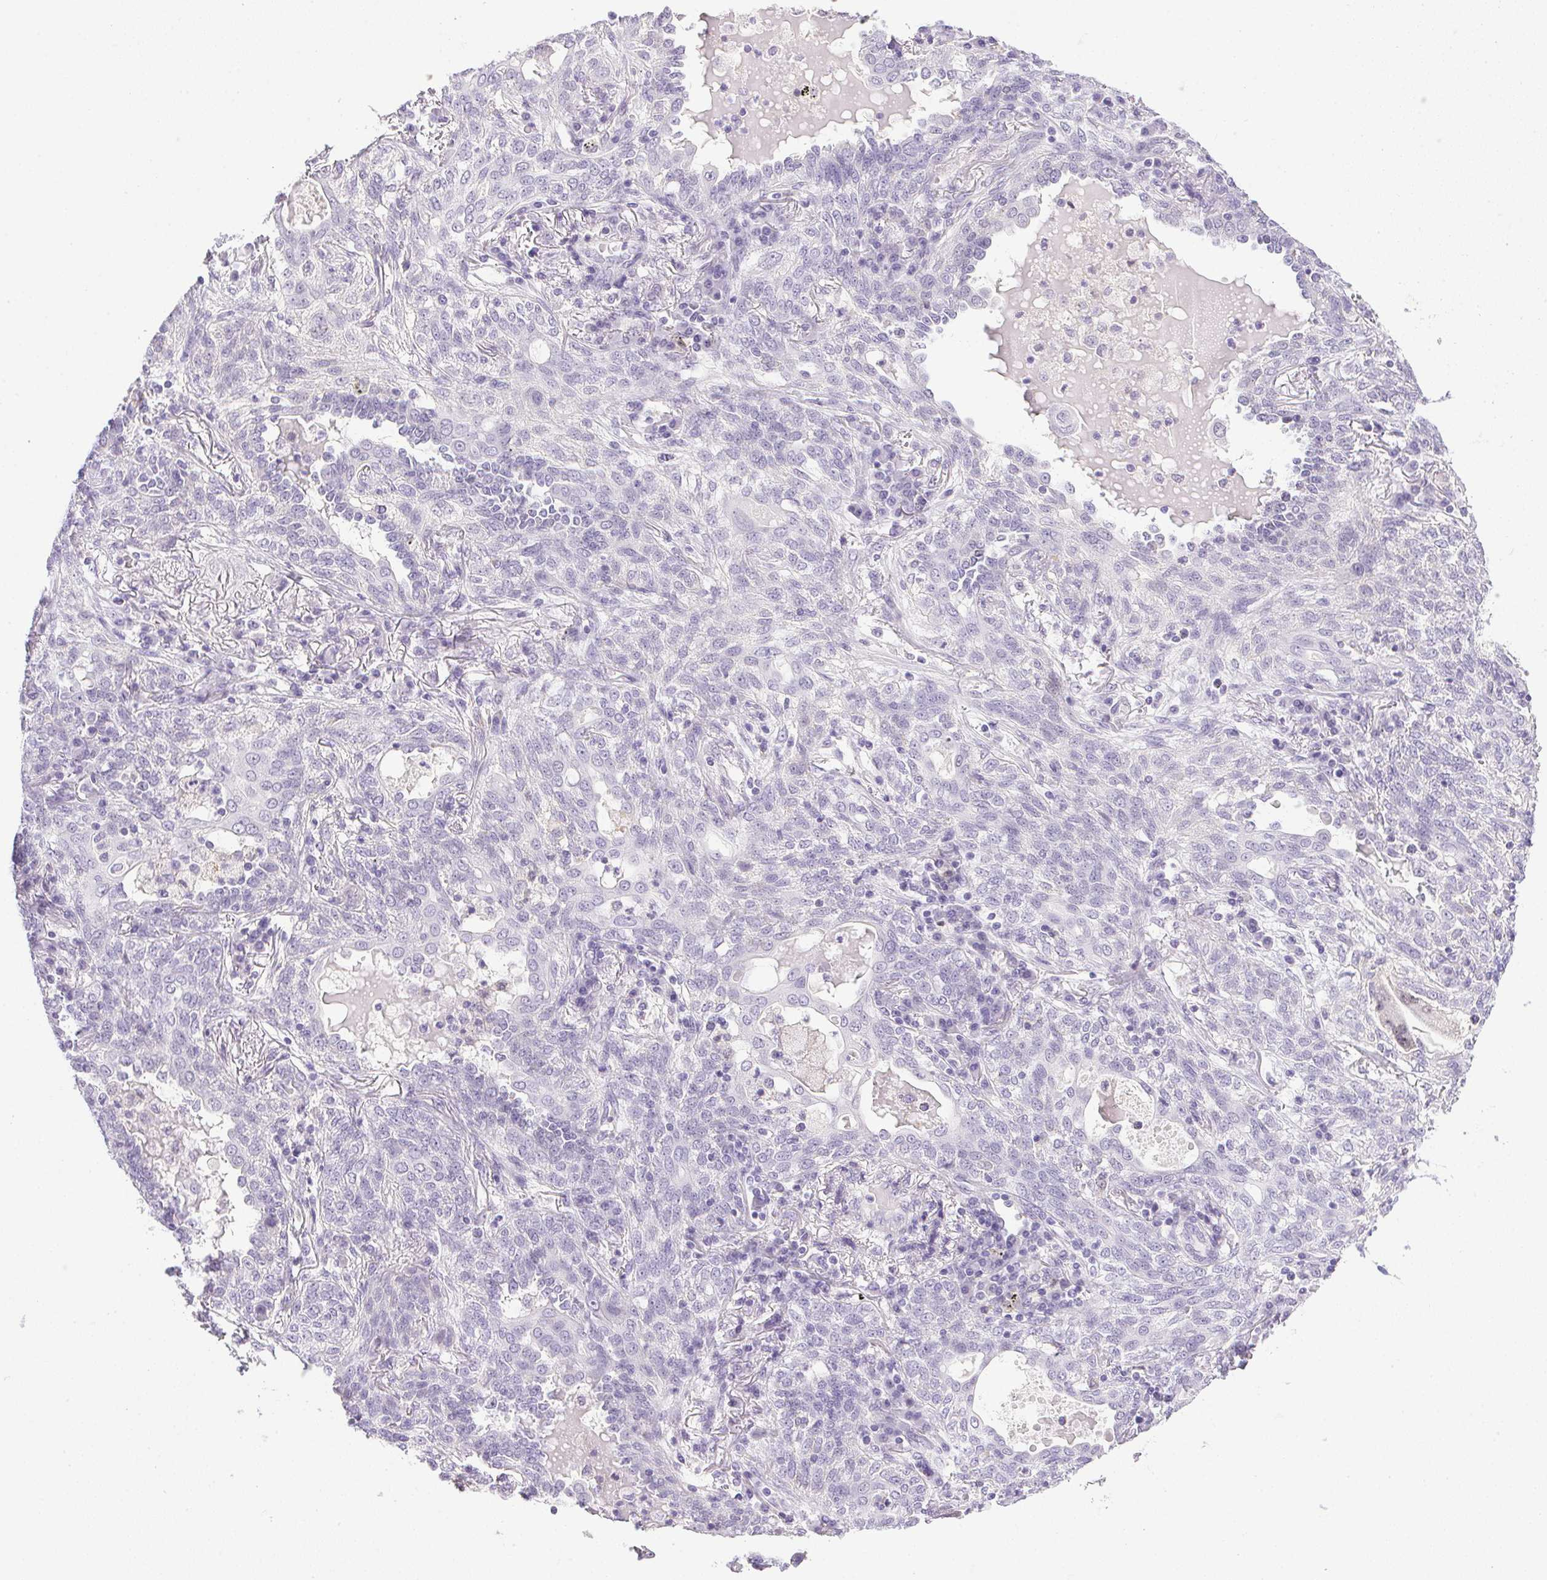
{"staining": {"intensity": "negative", "quantity": "none", "location": "none"}, "tissue": "lung cancer", "cell_type": "Tumor cells", "image_type": "cancer", "snomed": [{"axis": "morphology", "description": "Squamous cell carcinoma, NOS"}, {"axis": "topography", "description": "Lung"}], "caption": "Tumor cells are negative for brown protein staining in lung cancer (squamous cell carcinoma). (DAB immunohistochemistry (IHC) visualized using brightfield microscopy, high magnification).", "gene": "PRL", "patient": {"sex": "female", "age": 70}}